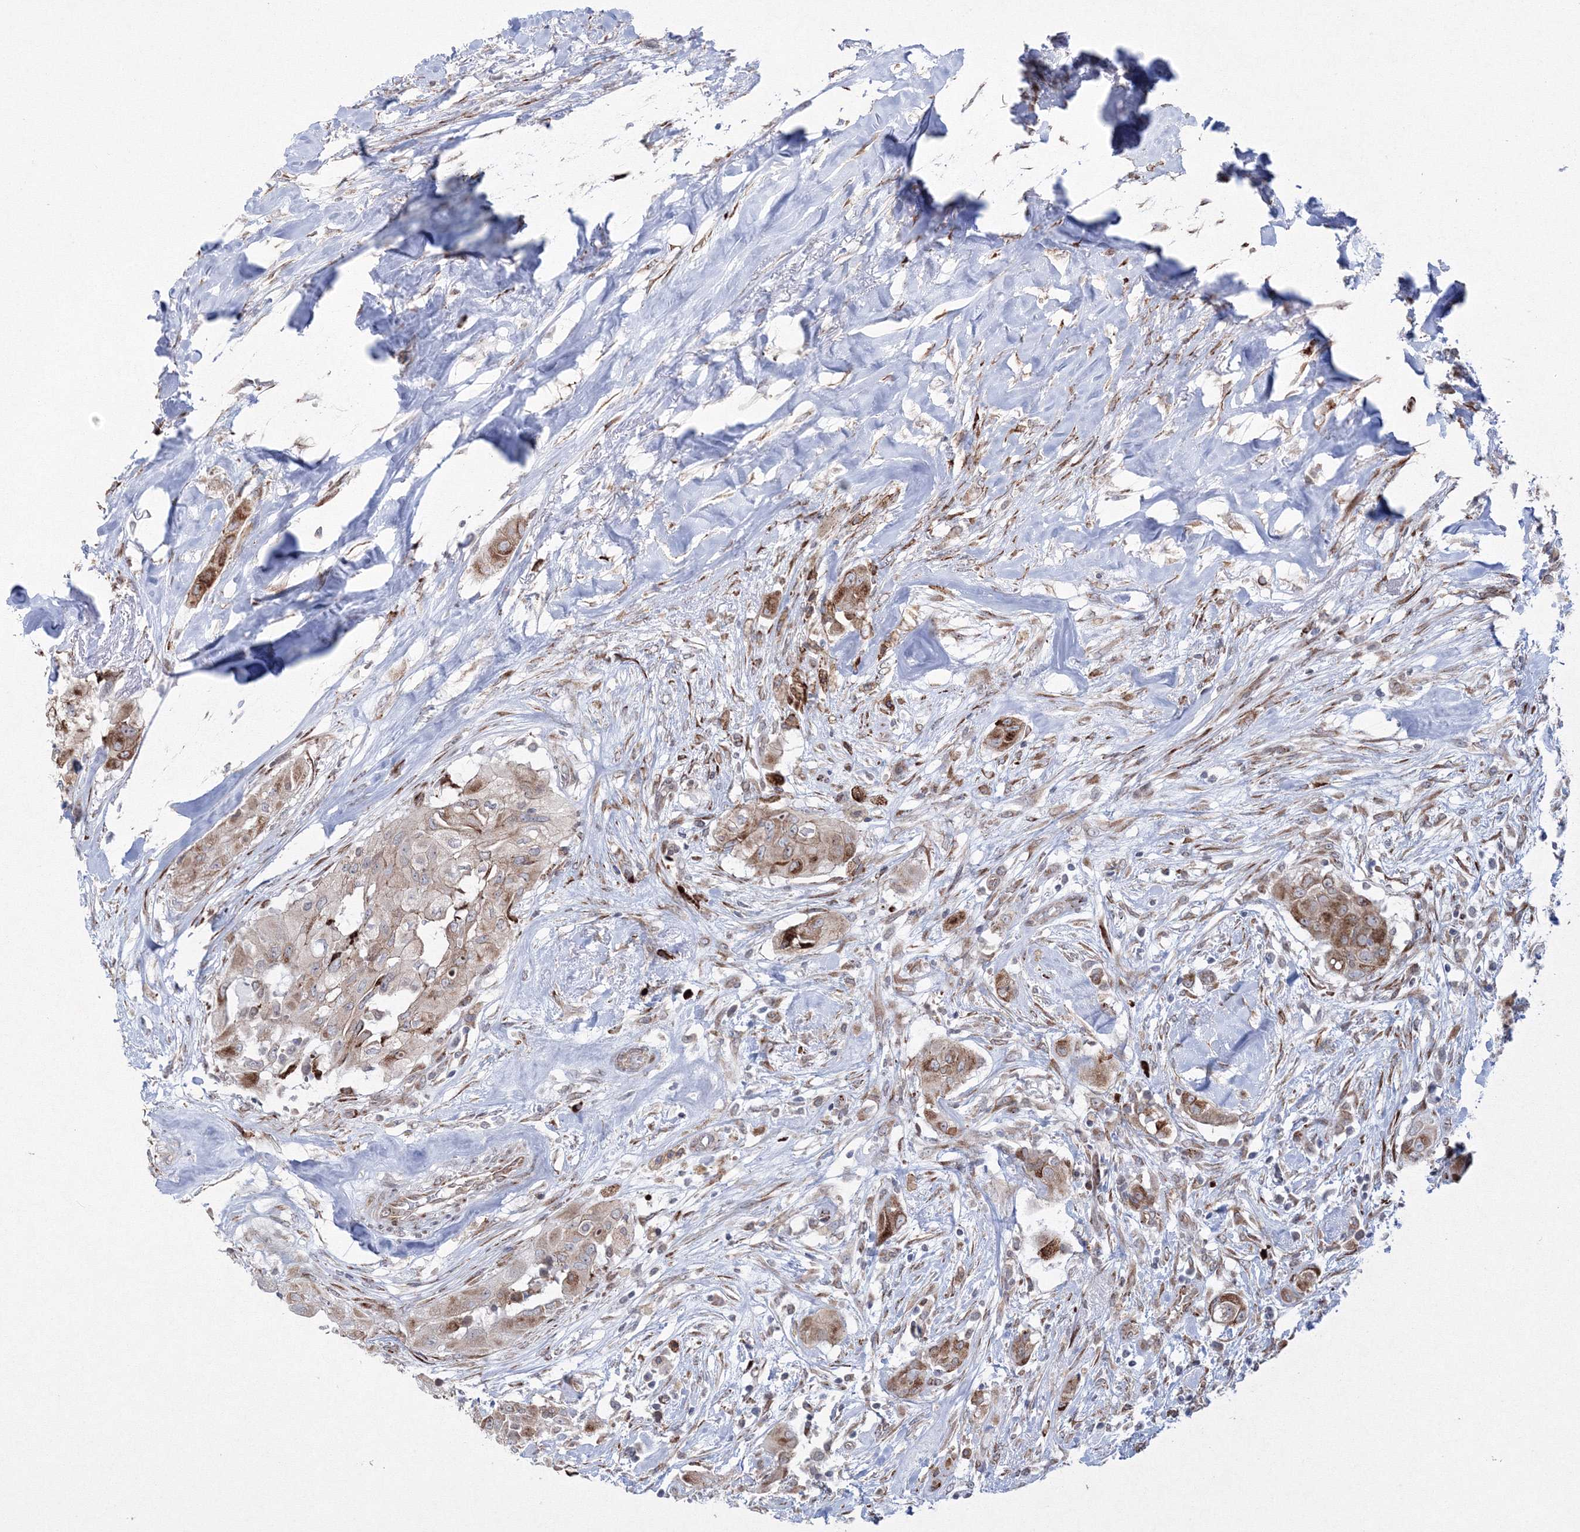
{"staining": {"intensity": "moderate", "quantity": "25%-75%", "location": "cytoplasmic/membranous"}, "tissue": "thyroid cancer", "cell_type": "Tumor cells", "image_type": "cancer", "snomed": [{"axis": "morphology", "description": "Papillary adenocarcinoma, NOS"}, {"axis": "topography", "description": "Thyroid gland"}], "caption": "Protein staining displays moderate cytoplasmic/membranous positivity in about 25%-75% of tumor cells in thyroid cancer.", "gene": "EFCAB12", "patient": {"sex": "female", "age": 59}}